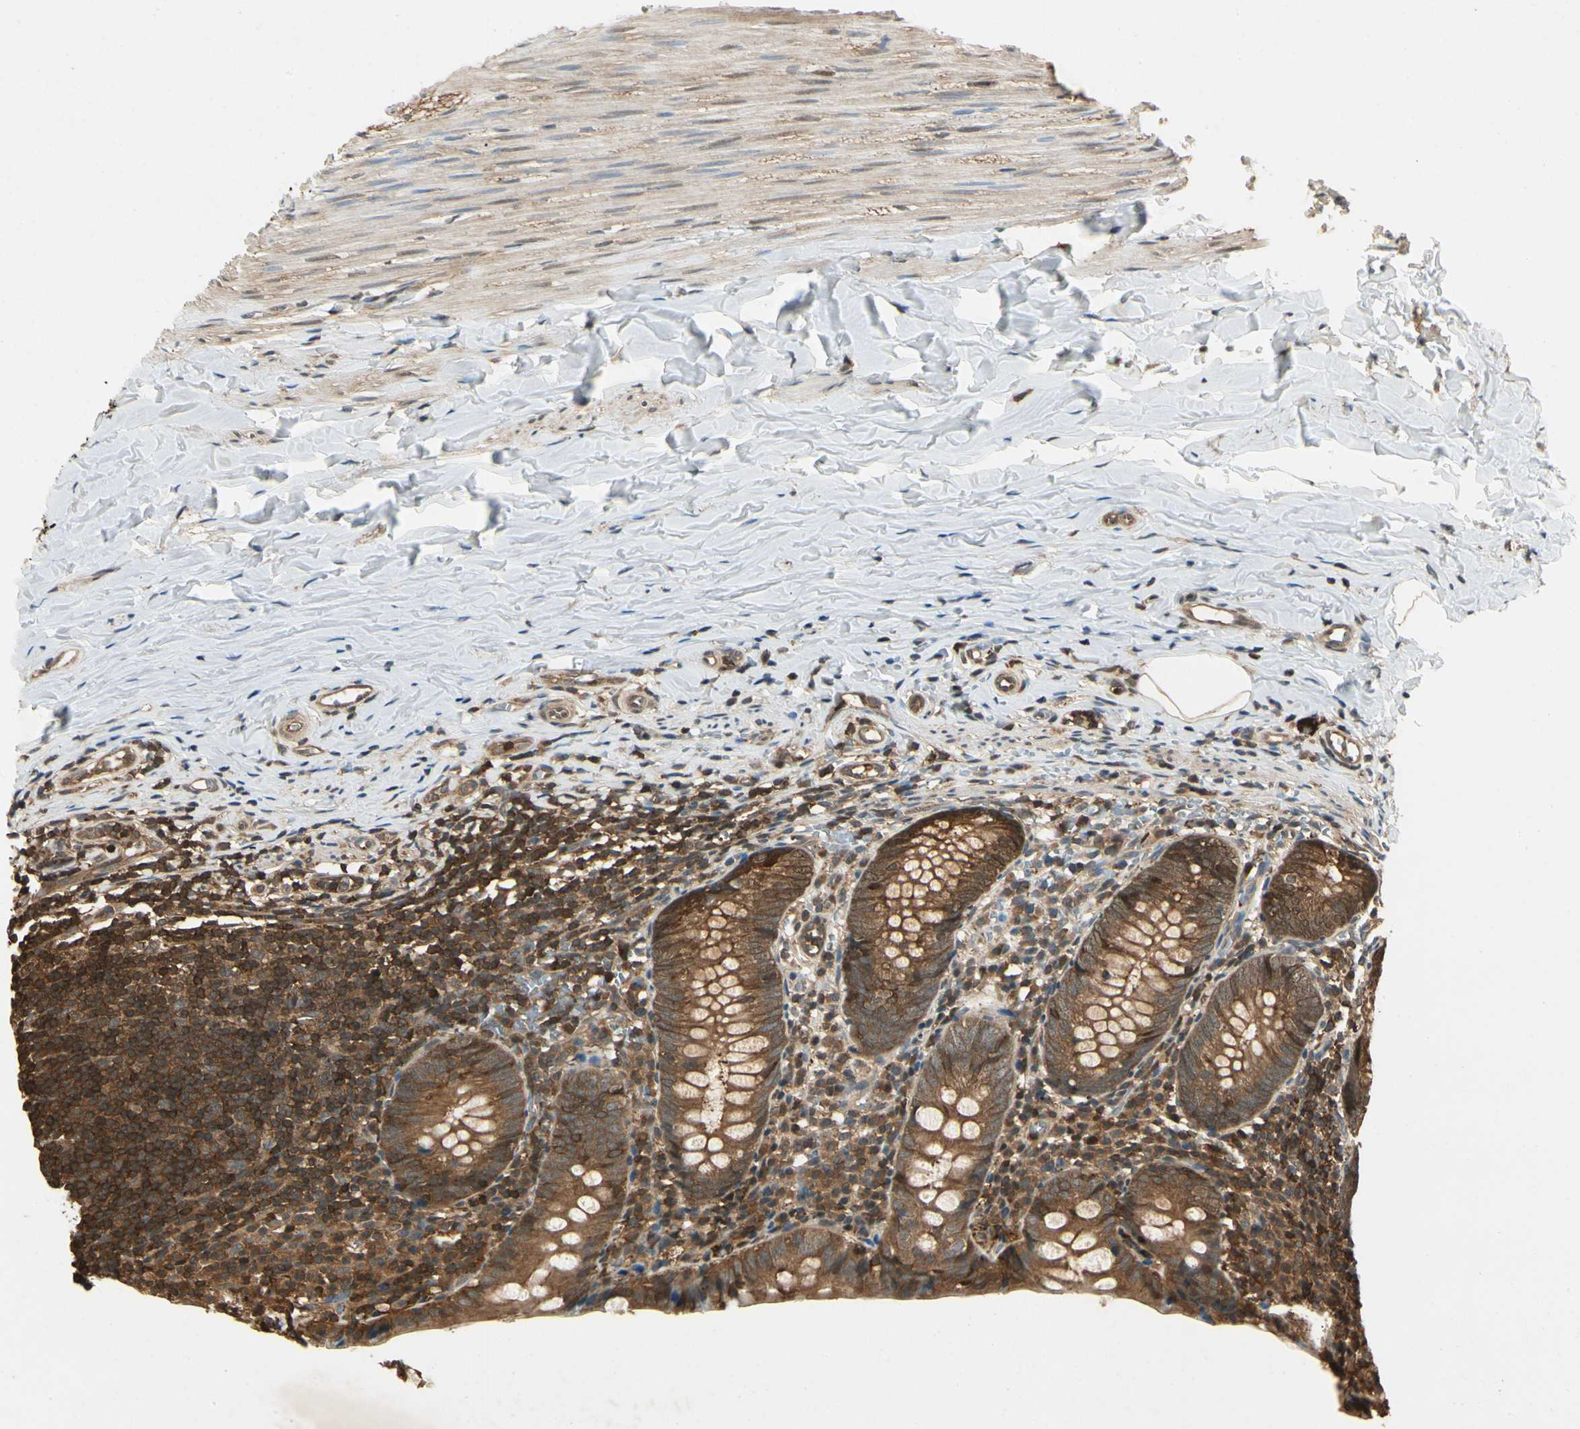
{"staining": {"intensity": "moderate", "quantity": ">75%", "location": "cytoplasmic/membranous"}, "tissue": "appendix", "cell_type": "Glandular cells", "image_type": "normal", "snomed": [{"axis": "morphology", "description": "Normal tissue, NOS"}, {"axis": "topography", "description": "Appendix"}], "caption": "Immunohistochemical staining of benign human appendix reveals >75% levels of moderate cytoplasmic/membranous protein staining in about >75% of glandular cells. (IHC, brightfield microscopy, high magnification).", "gene": "YWHAB", "patient": {"sex": "female", "age": 10}}